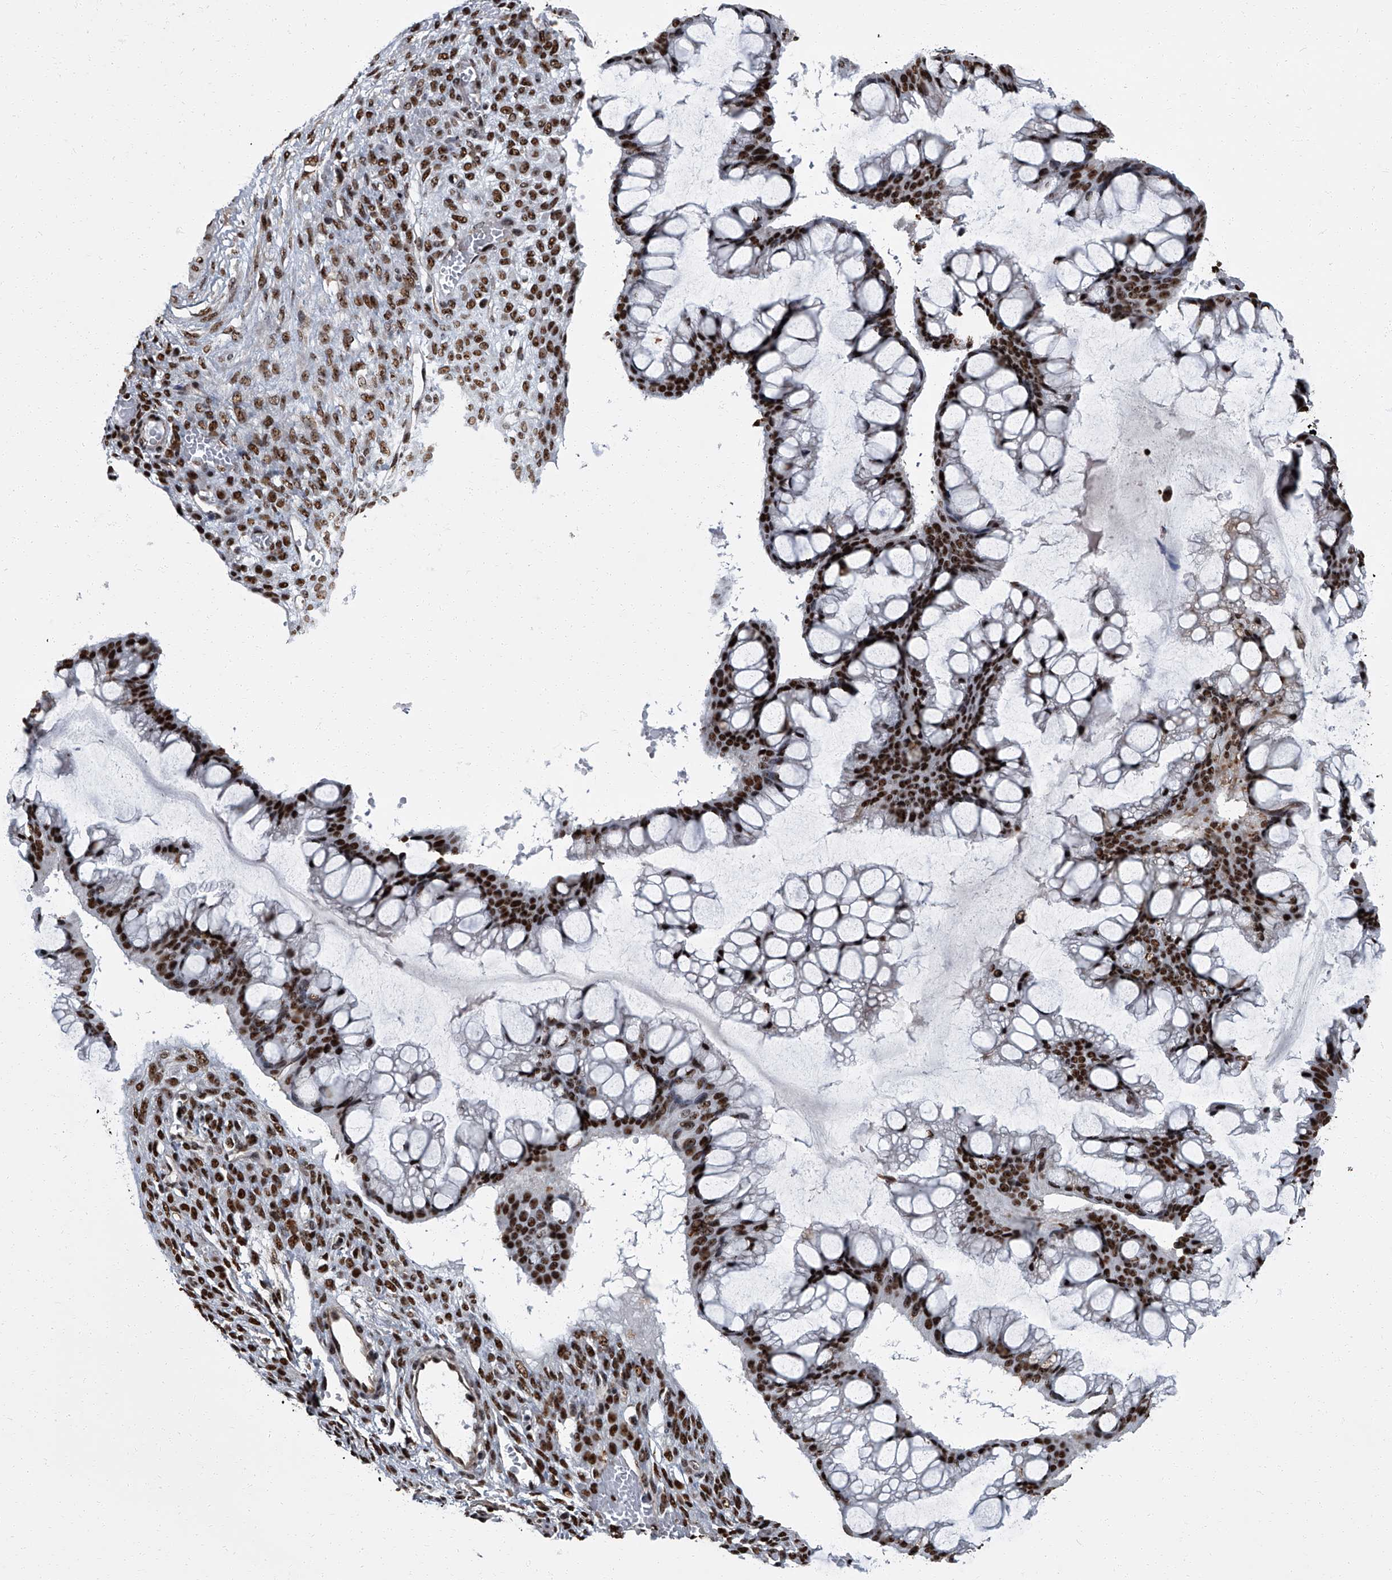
{"staining": {"intensity": "strong", "quantity": ">75%", "location": "nuclear"}, "tissue": "ovarian cancer", "cell_type": "Tumor cells", "image_type": "cancer", "snomed": [{"axis": "morphology", "description": "Cystadenocarcinoma, mucinous, NOS"}, {"axis": "topography", "description": "Ovary"}], "caption": "This is an image of immunohistochemistry staining of ovarian cancer (mucinous cystadenocarcinoma), which shows strong expression in the nuclear of tumor cells.", "gene": "ZNF518B", "patient": {"sex": "female", "age": 73}}